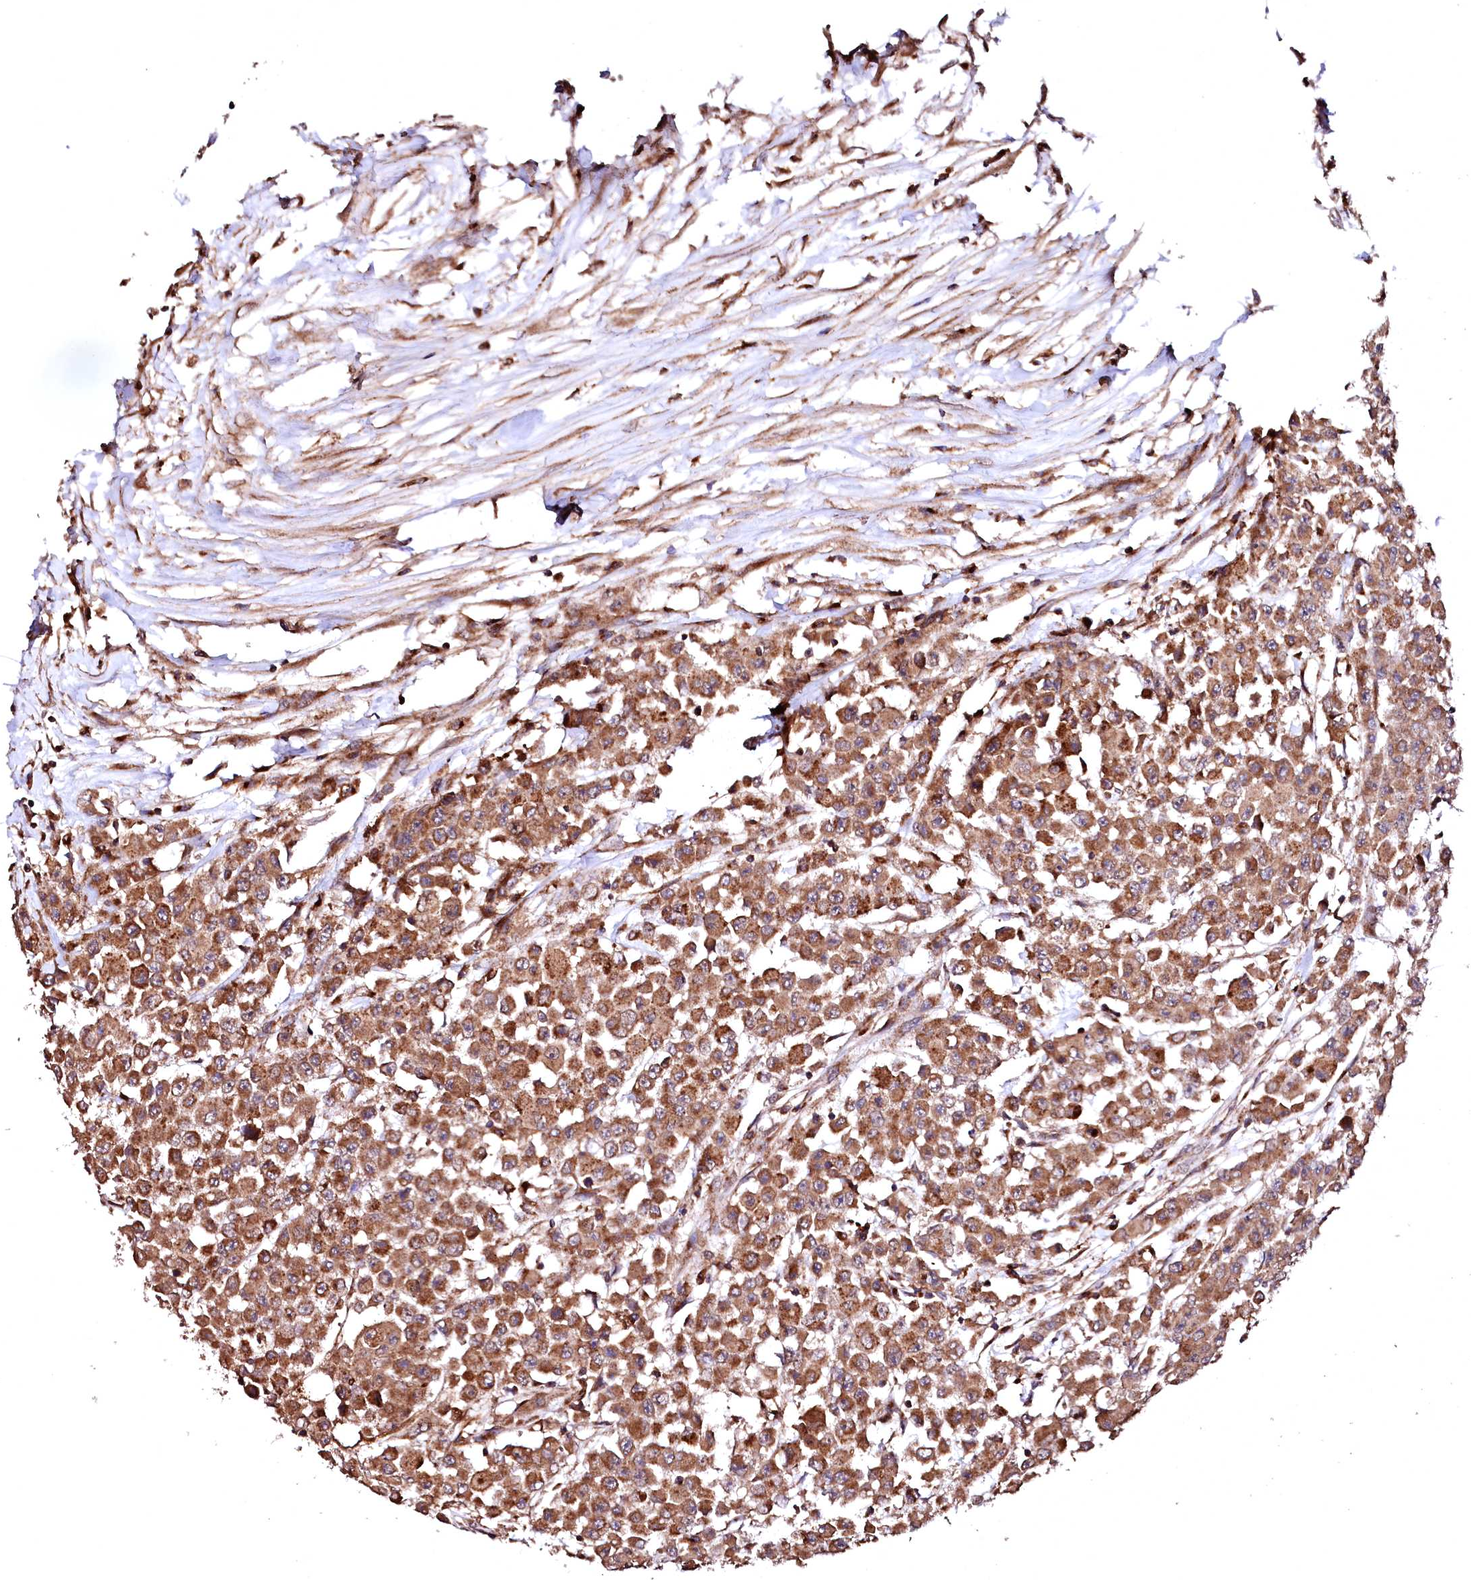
{"staining": {"intensity": "moderate", "quantity": ">75%", "location": "cytoplasmic/membranous"}, "tissue": "colorectal cancer", "cell_type": "Tumor cells", "image_type": "cancer", "snomed": [{"axis": "morphology", "description": "Adenocarcinoma, NOS"}, {"axis": "topography", "description": "Colon"}], "caption": "Approximately >75% of tumor cells in human colorectal adenocarcinoma show moderate cytoplasmic/membranous protein positivity as visualized by brown immunohistochemical staining.", "gene": "ST3GAL1", "patient": {"sex": "male", "age": 51}}